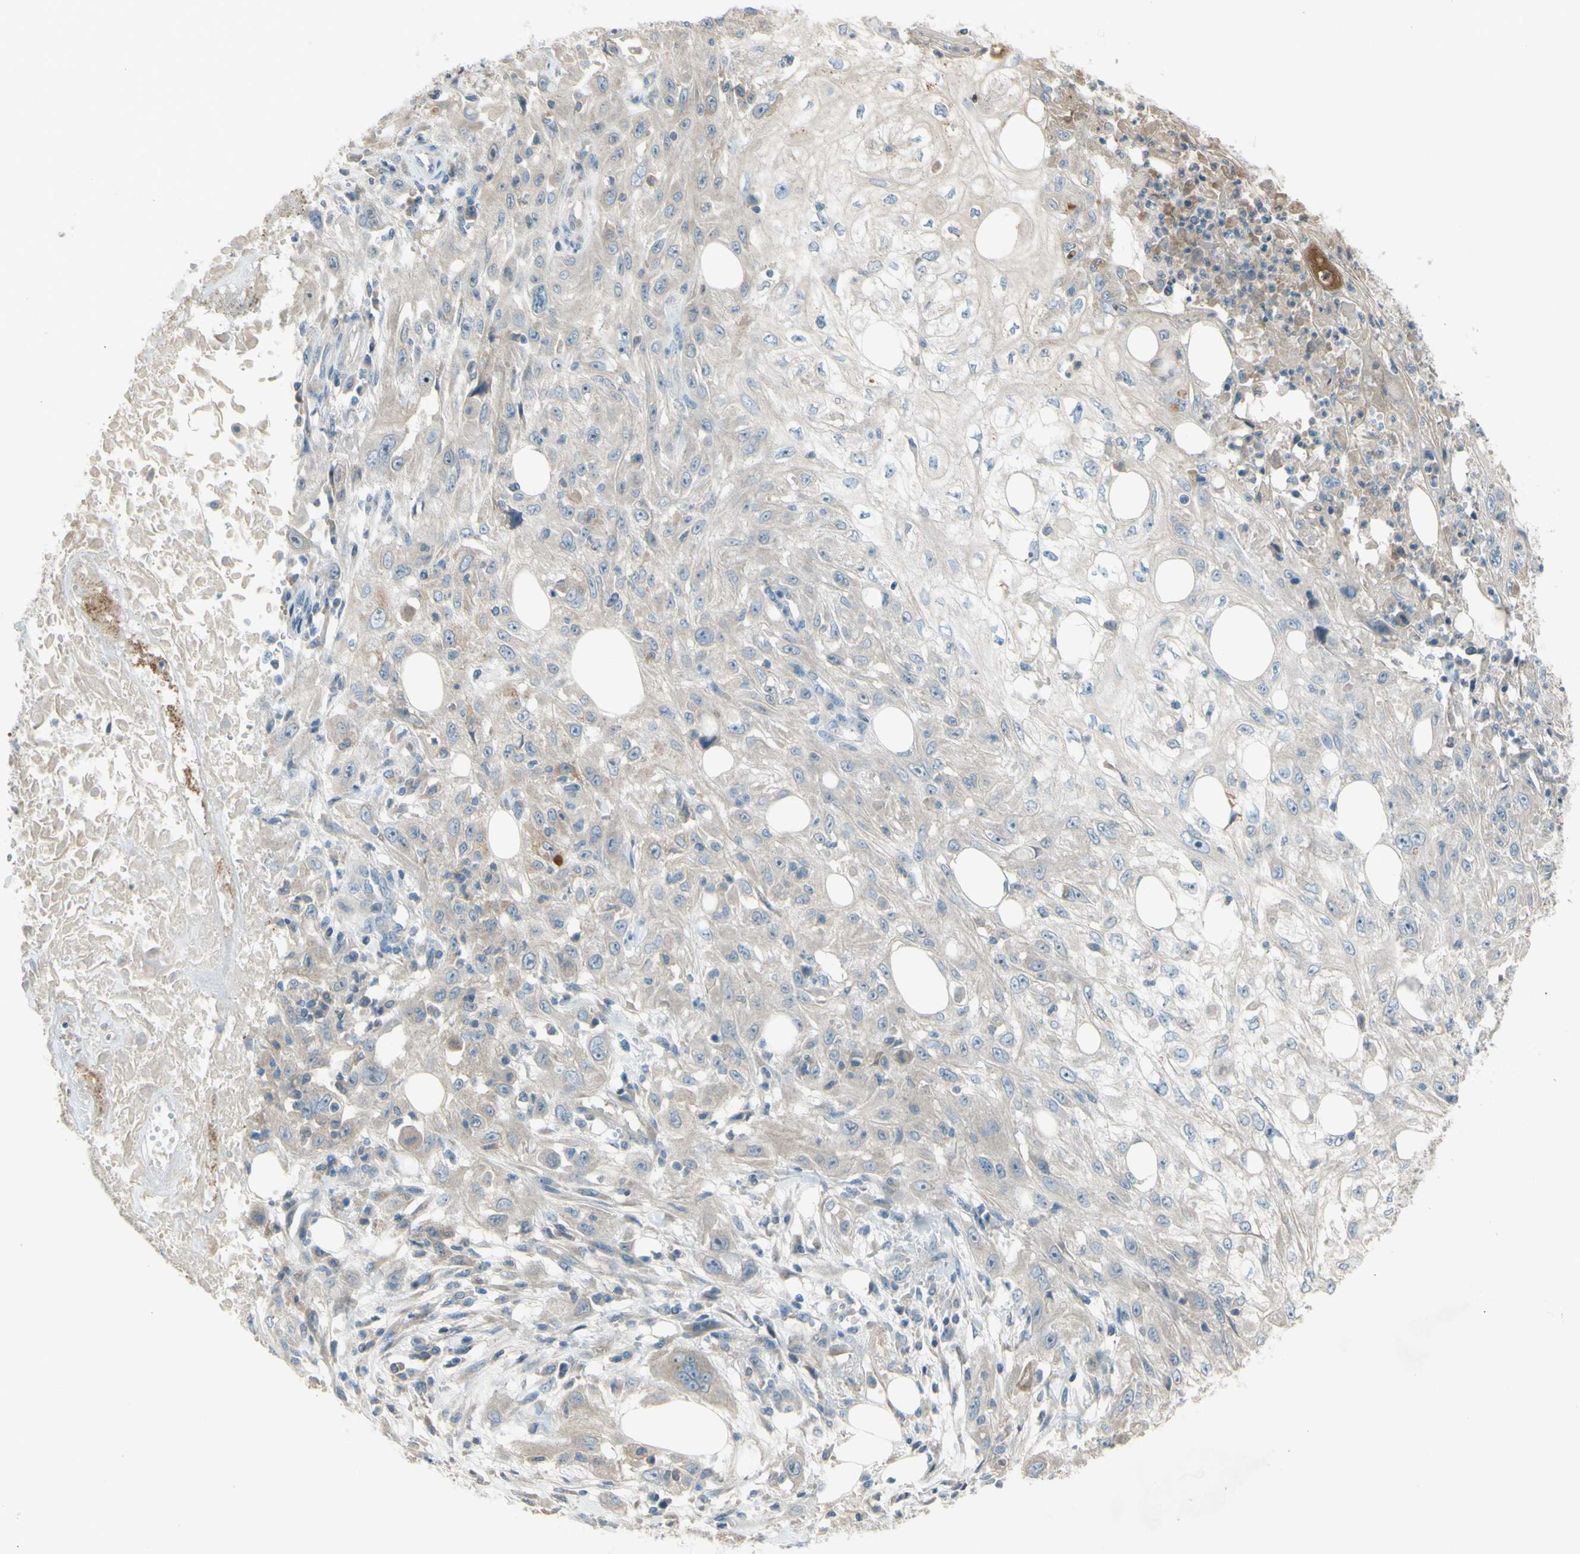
{"staining": {"intensity": "weak", "quantity": "<25%", "location": "cytoplasmic/membranous"}, "tissue": "skin cancer", "cell_type": "Tumor cells", "image_type": "cancer", "snomed": [{"axis": "morphology", "description": "Squamous cell carcinoma, NOS"}, {"axis": "topography", "description": "Skin"}], "caption": "Histopathology image shows no significant protein positivity in tumor cells of skin squamous cell carcinoma.", "gene": "ATRN", "patient": {"sex": "male", "age": 75}}